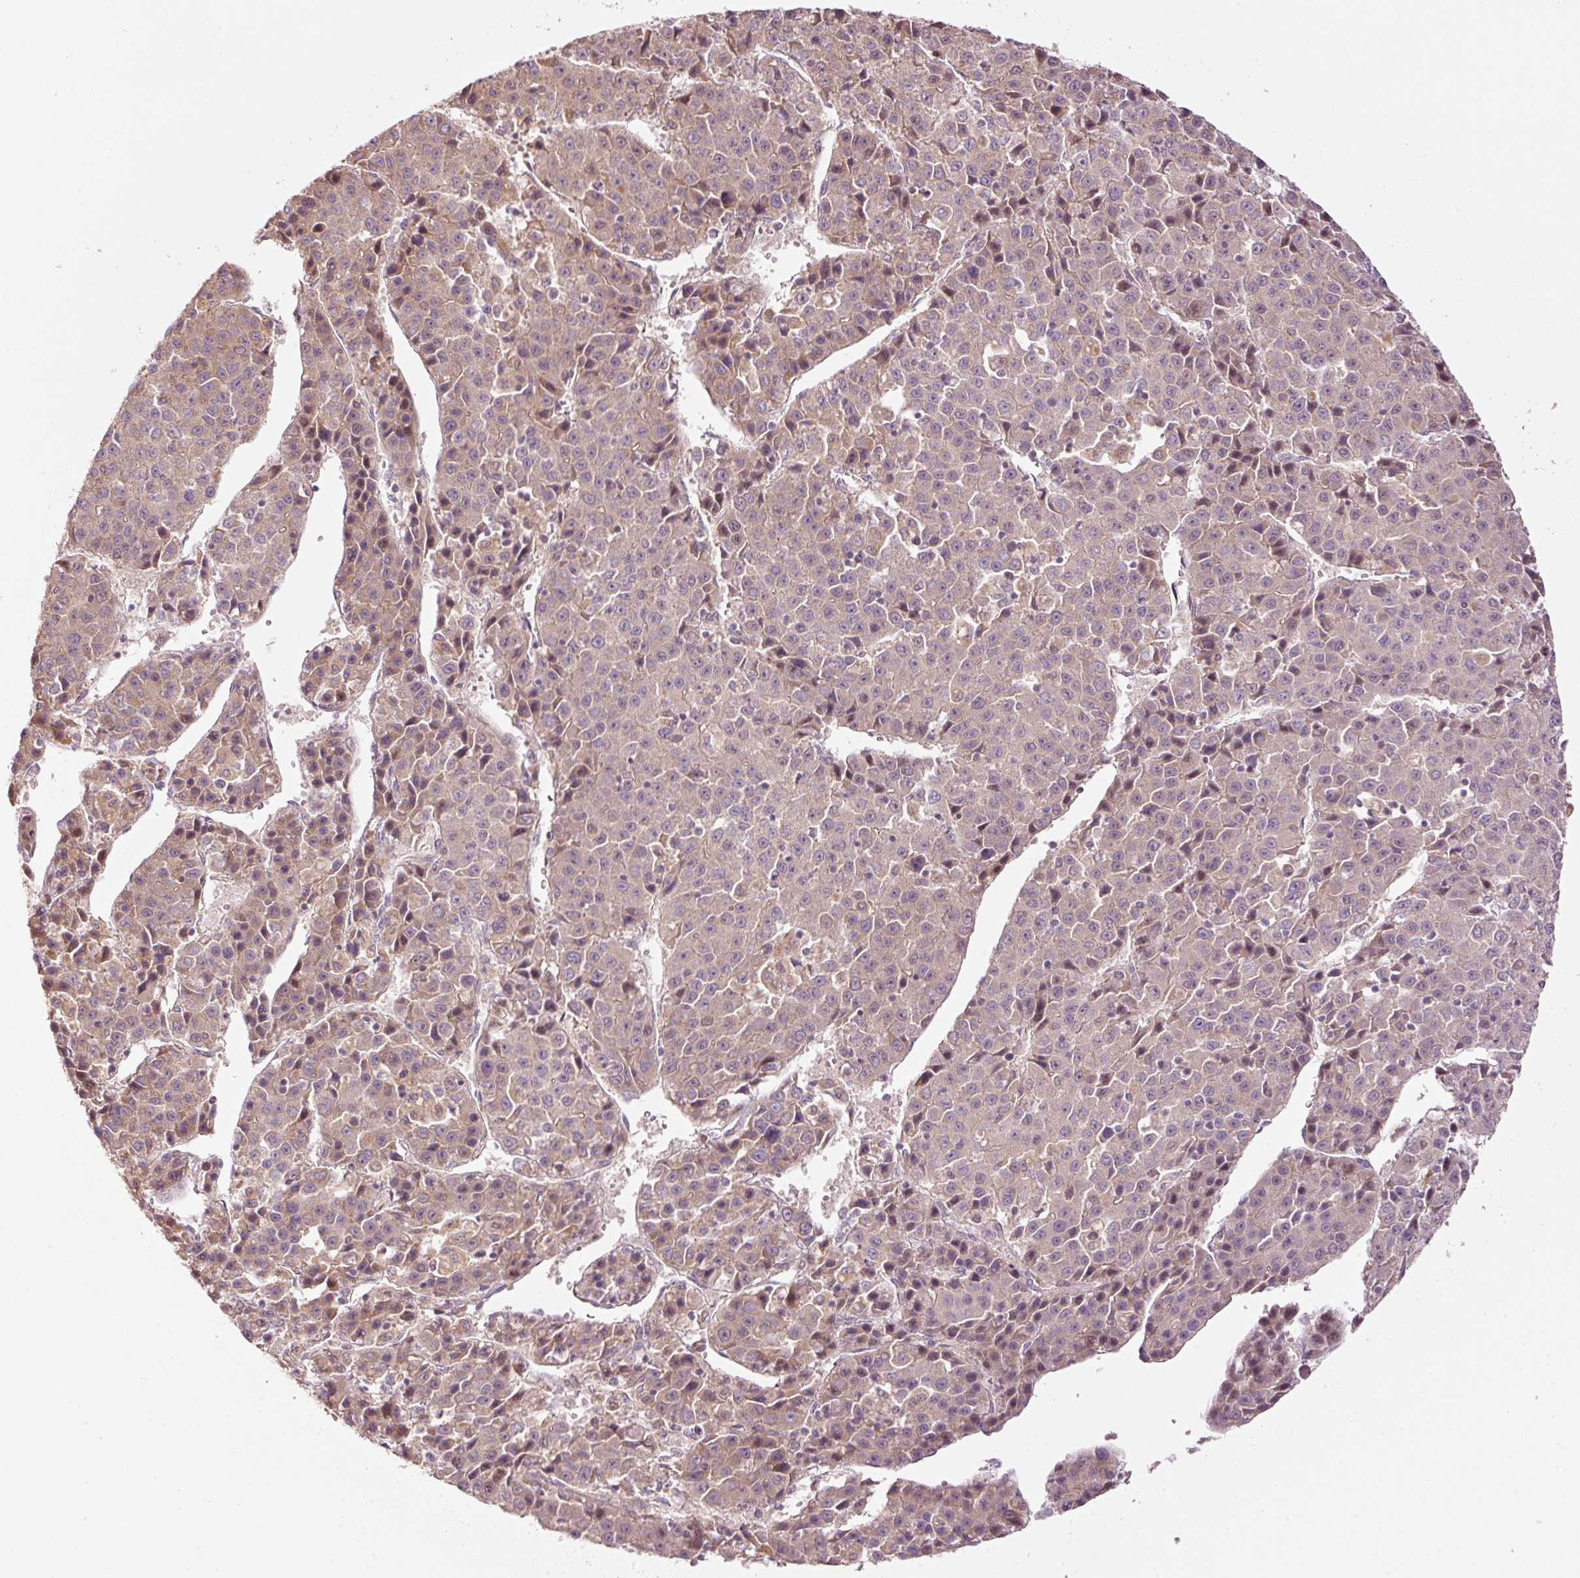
{"staining": {"intensity": "weak", "quantity": "25%-75%", "location": "cytoplasmic/membranous"}, "tissue": "liver cancer", "cell_type": "Tumor cells", "image_type": "cancer", "snomed": [{"axis": "morphology", "description": "Carcinoma, Hepatocellular, NOS"}, {"axis": "topography", "description": "Liver"}], "caption": "Human hepatocellular carcinoma (liver) stained with a protein marker demonstrates weak staining in tumor cells.", "gene": "MAP10", "patient": {"sex": "female", "age": 53}}